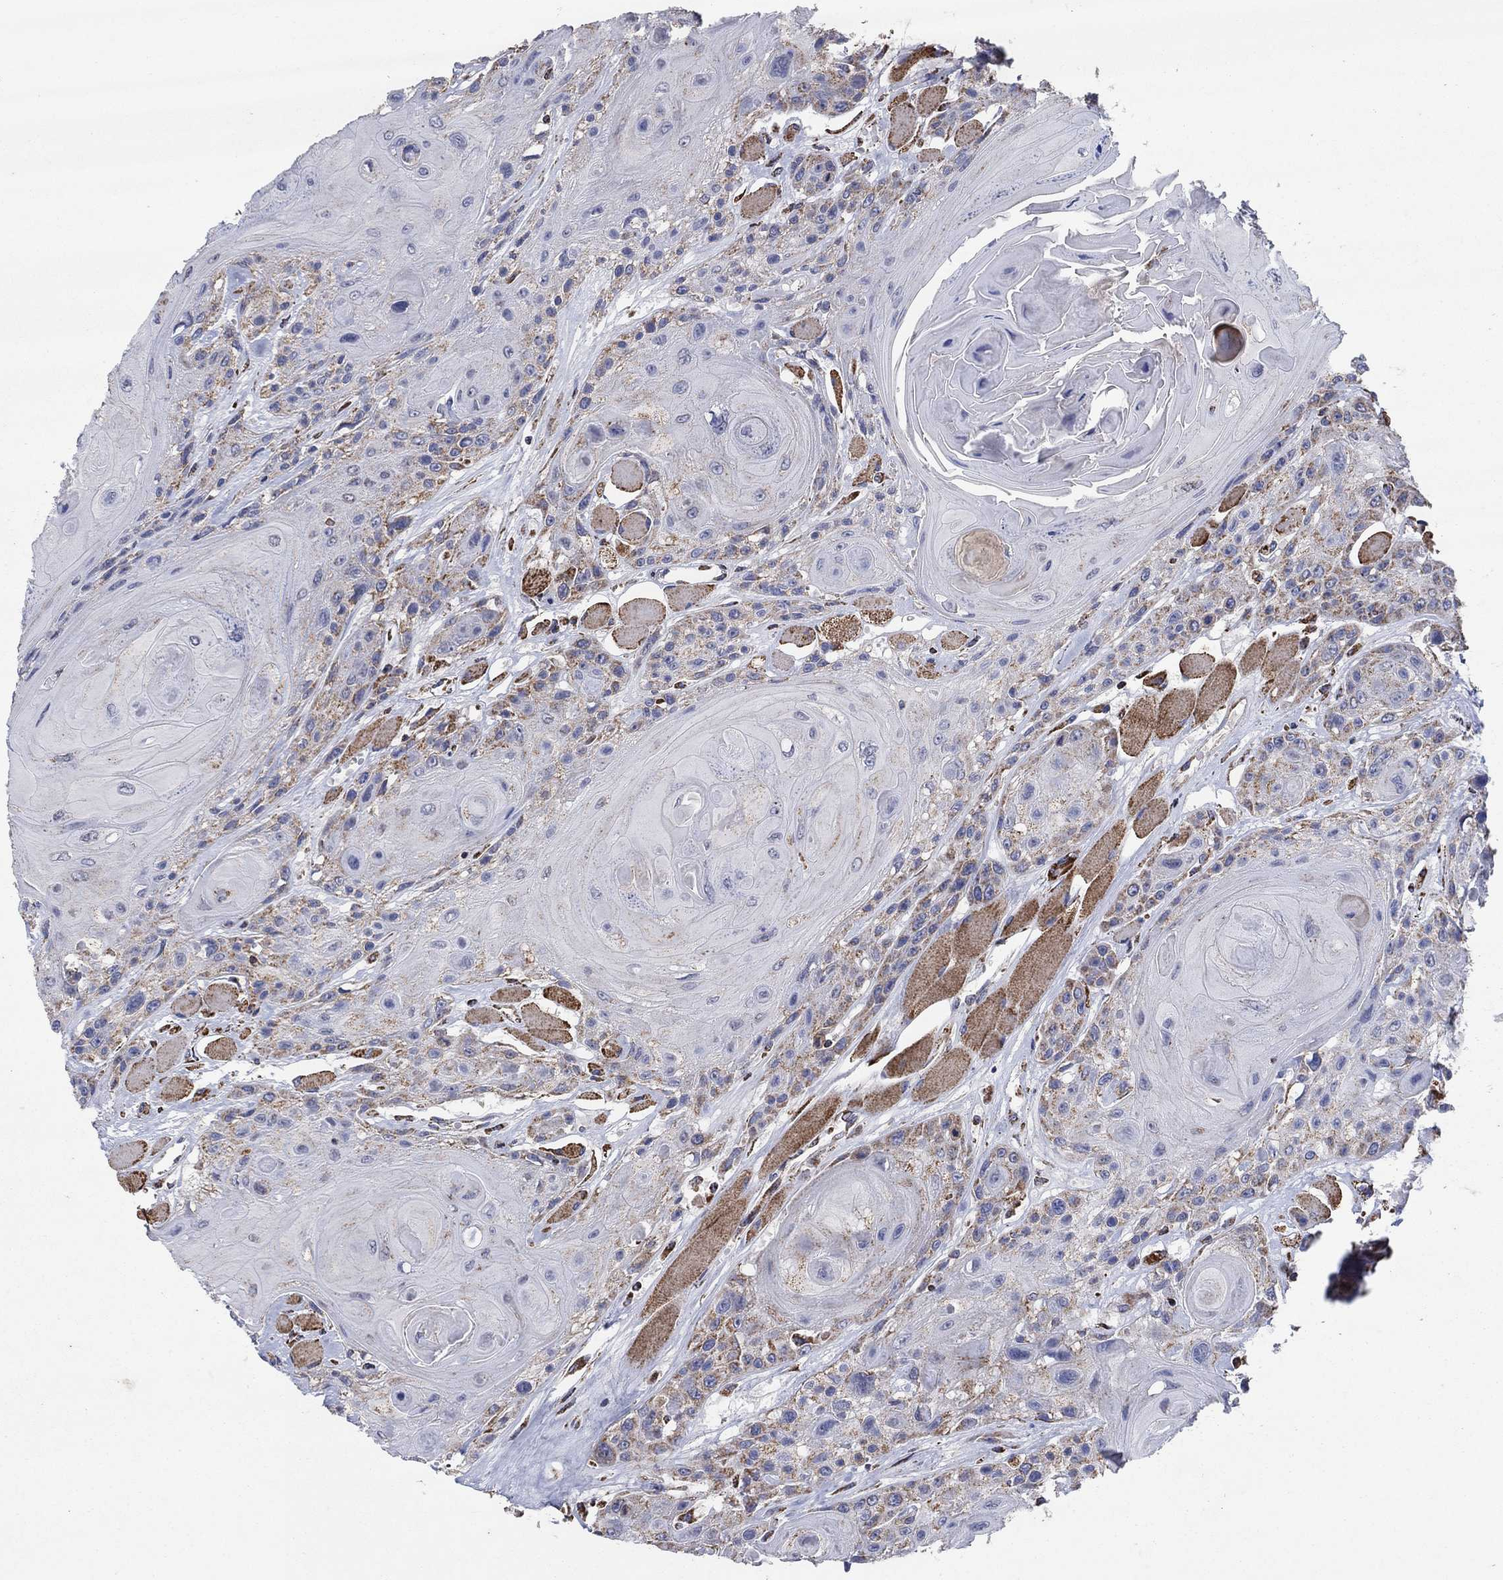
{"staining": {"intensity": "negative", "quantity": "none", "location": "none"}, "tissue": "head and neck cancer", "cell_type": "Tumor cells", "image_type": "cancer", "snomed": [{"axis": "morphology", "description": "Squamous cell carcinoma, NOS"}, {"axis": "topography", "description": "Head-Neck"}], "caption": "High magnification brightfield microscopy of head and neck cancer (squamous cell carcinoma) stained with DAB (3,3'-diaminobenzidine) (brown) and counterstained with hematoxylin (blue): tumor cells show no significant positivity.", "gene": "C9orf85", "patient": {"sex": "female", "age": 59}}